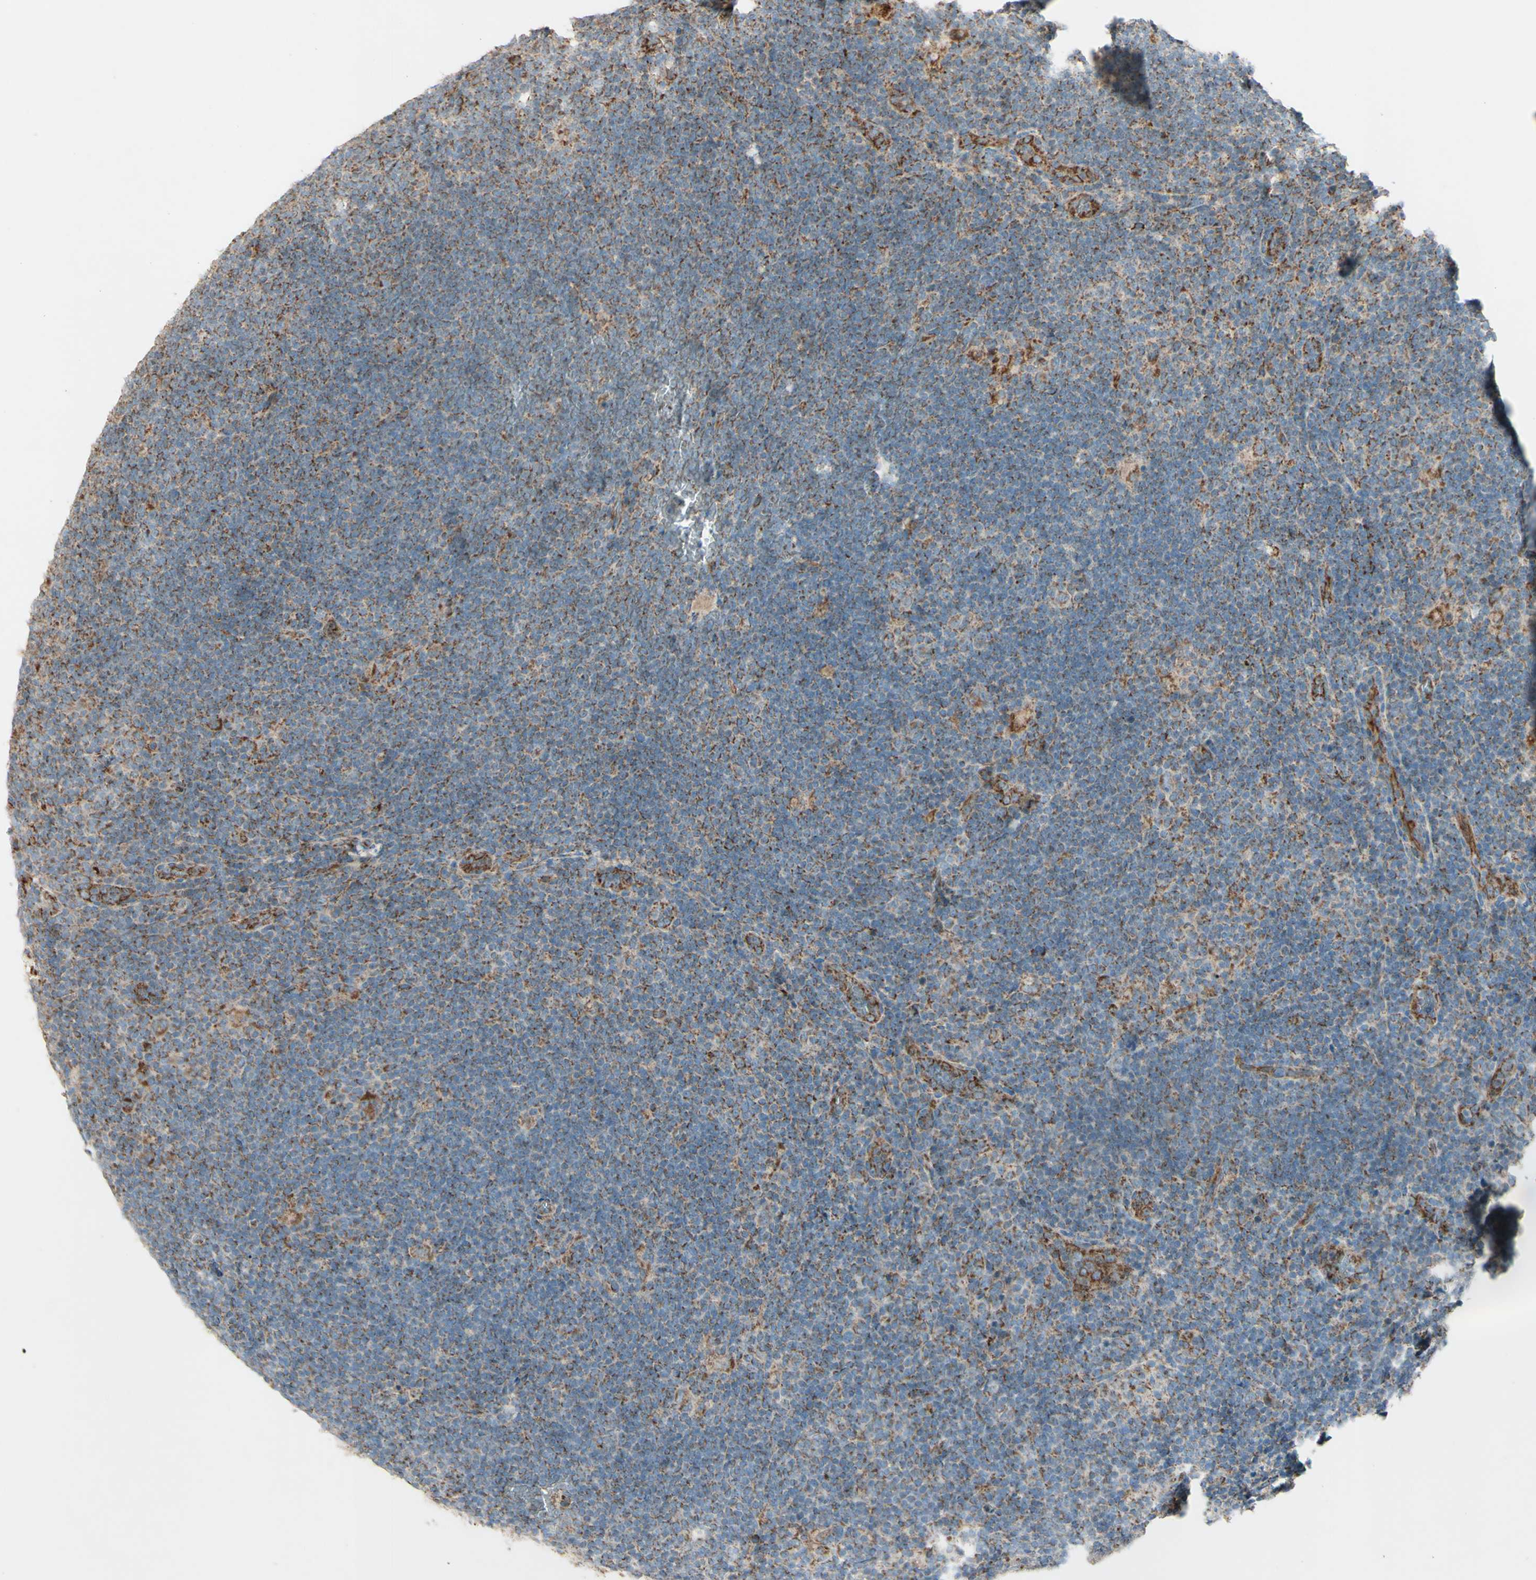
{"staining": {"intensity": "strong", "quantity": ">75%", "location": "cytoplasmic/membranous"}, "tissue": "lymphoma", "cell_type": "Tumor cells", "image_type": "cancer", "snomed": [{"axis": "morphology", "description": "Hodgkin's disease, NOS"}, {"axis": "topography", "description": "Lymph node"}], "caption": "The photomicrograph demonstrates staining of Hodgkin's disease, revealing strong cytoplasmic/membranous protein positivity (brown color) within tumor cells. The staining was performed using DAB, with brown indicating positive protein expression. Nuclei are stained blue with hematoxylin.", "gene": "RHOT1", "patient": {"sex": "female", "age": 57}}